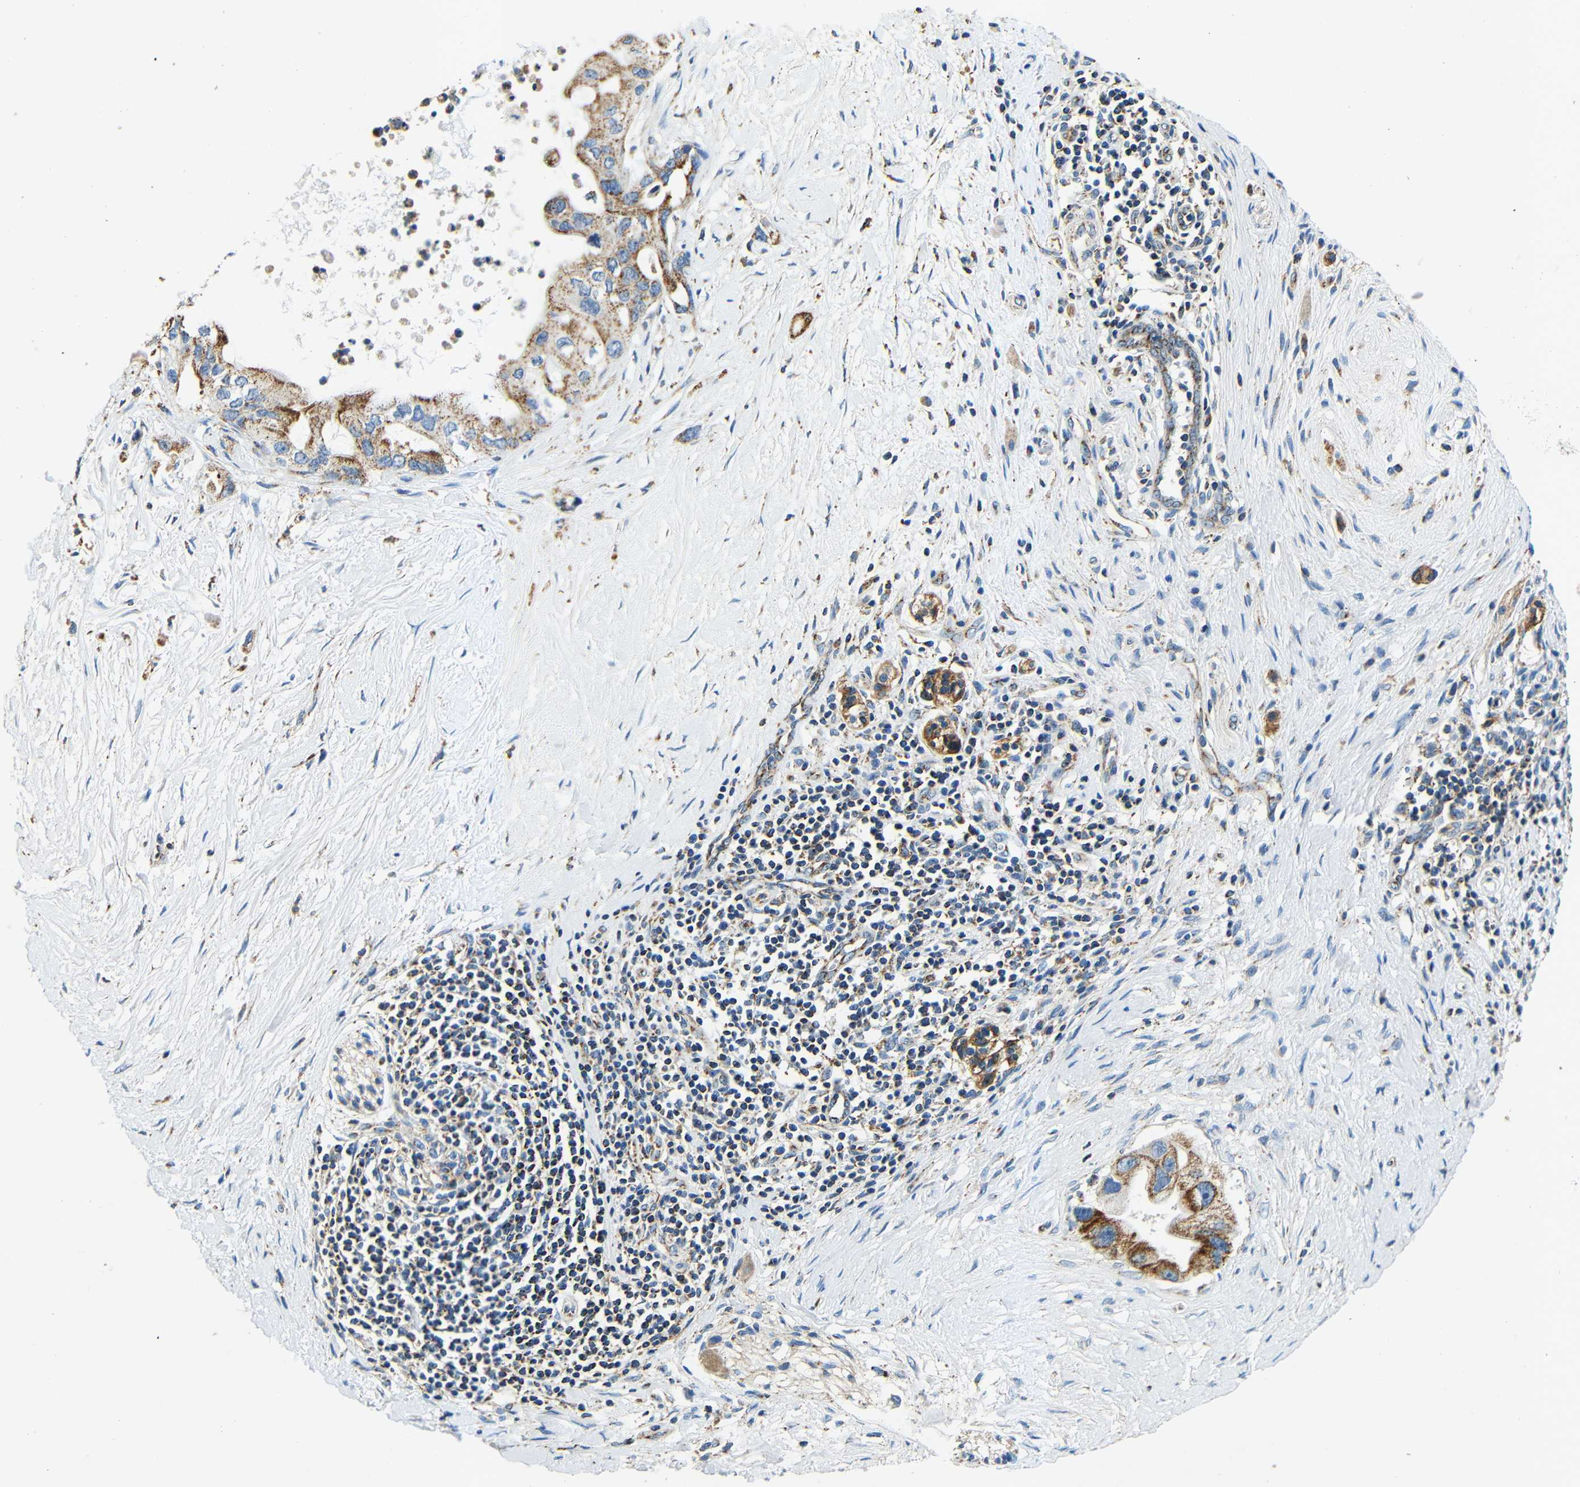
{"staining": {"intensity": "moderate", "quantity": ">75%", "location": "cytoplasmic/membranous"}, "tissue": "pancreatic cancer", "cell_type": "Tumor cells", "image_type": "cancer", "snomed": [{"axis": "morphology", "description": "Adenocarcinoma, NOS"}, {"axis": "topography", "description": "Pancreas"}], "caption": "Moderate cytoplasmic/membranous staining is present in about >75% of tumor cells in pancreatic adenocarcinoma.", "gene": "GALNT18", "patient": {"sex": "male", "age": 55}}